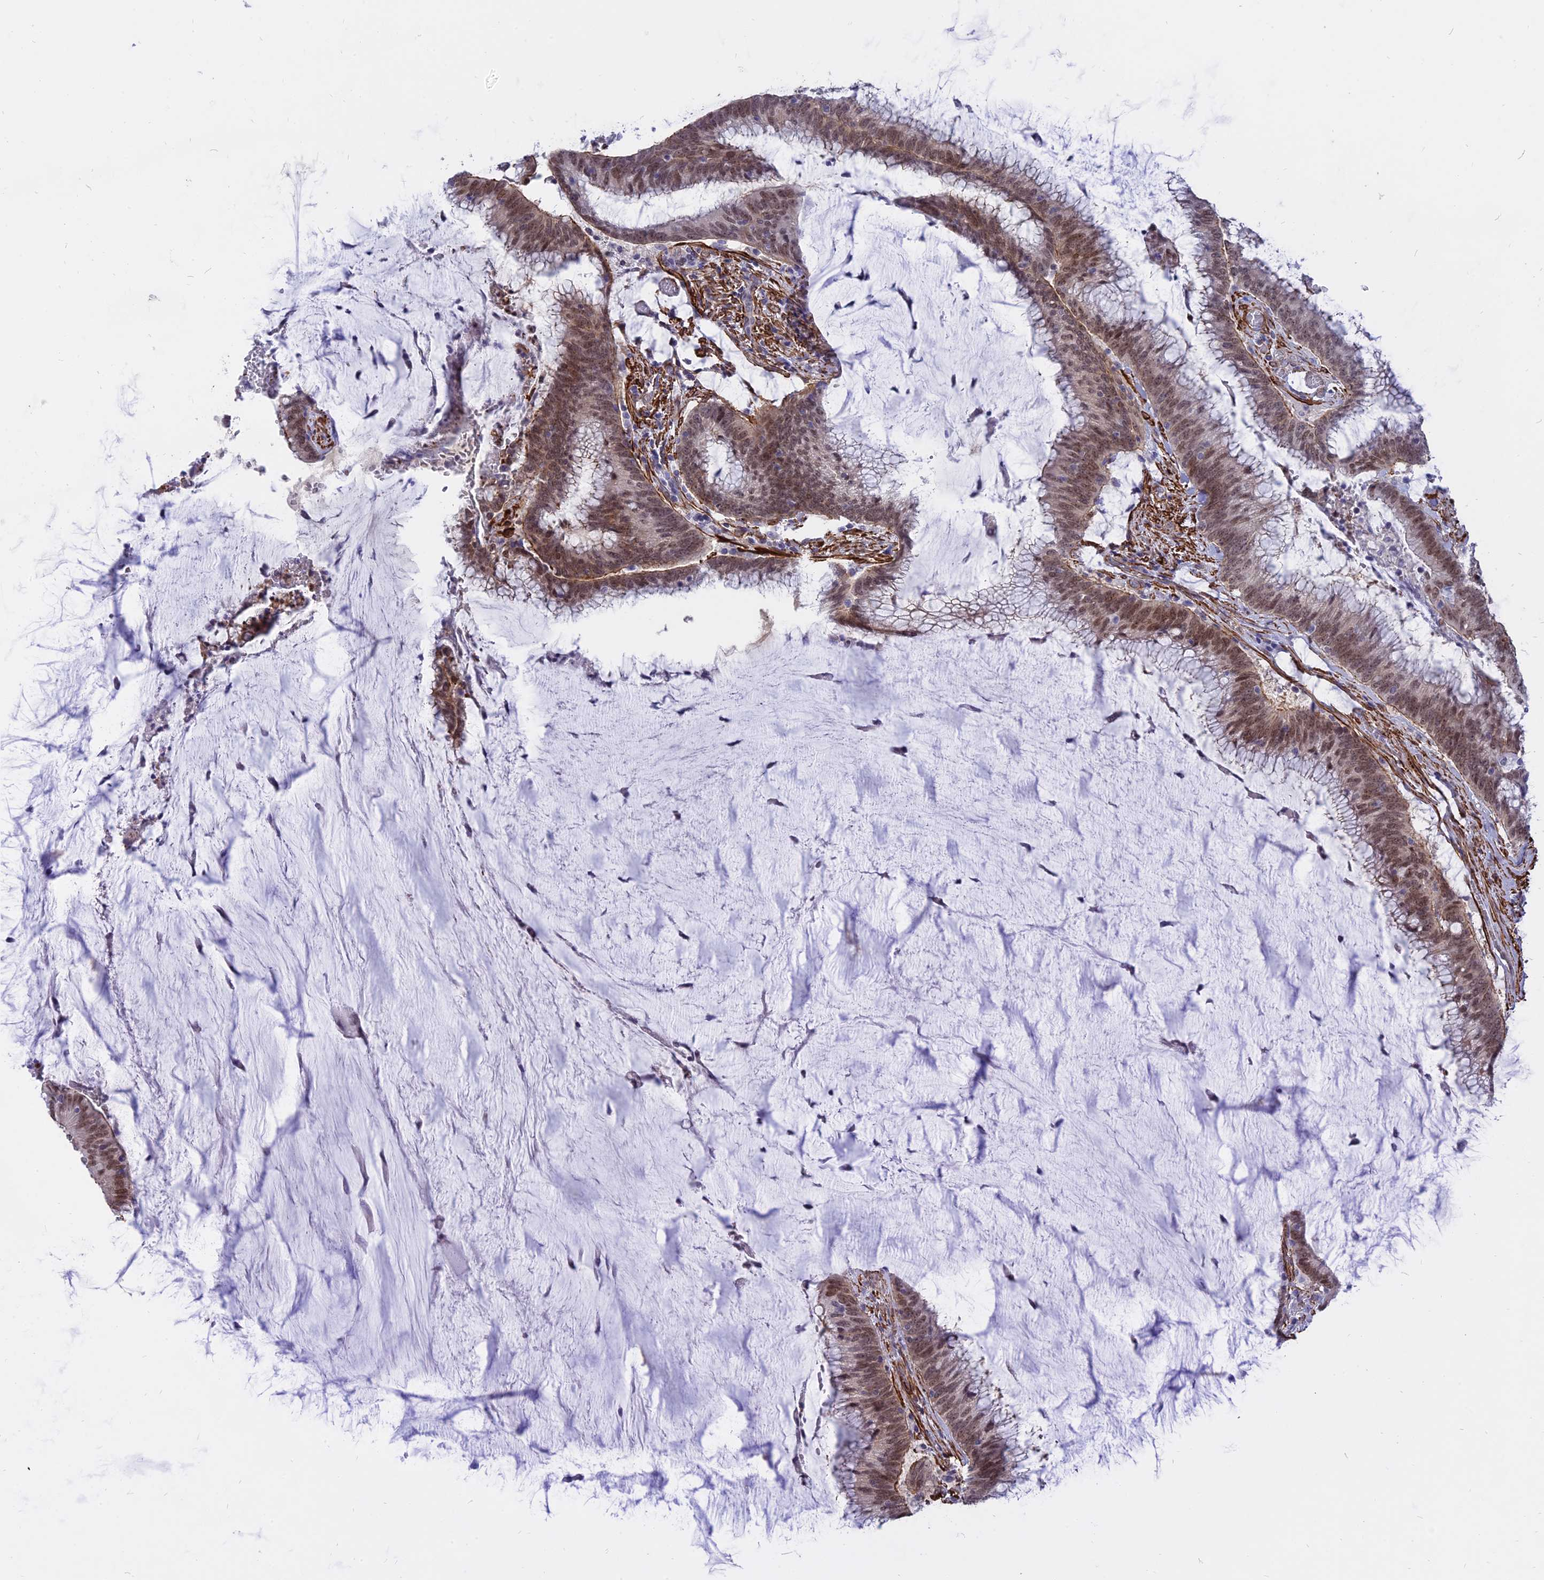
{"staining": {"intensity": "moderate", "quantity": ">75%", "location": "nuclear"}, "tissue": "colorectal cancer", "cell_type": "Tumor cells", "image_type": "cancer", "snomed": [{"axis": "morphology", "description": "Adenocarcinoma, NOS"}, {"axis": "topography", "description": "Rectum"}], "caption": "High-power microscopy captured an immunohistochemistry (IHC) photomicrograph of colorectal cancer, revealing moderate nuclear staining in about >75% of tumor cells.", "gene": "CENPV", "patient": {"sex": "female", "age": 77}}